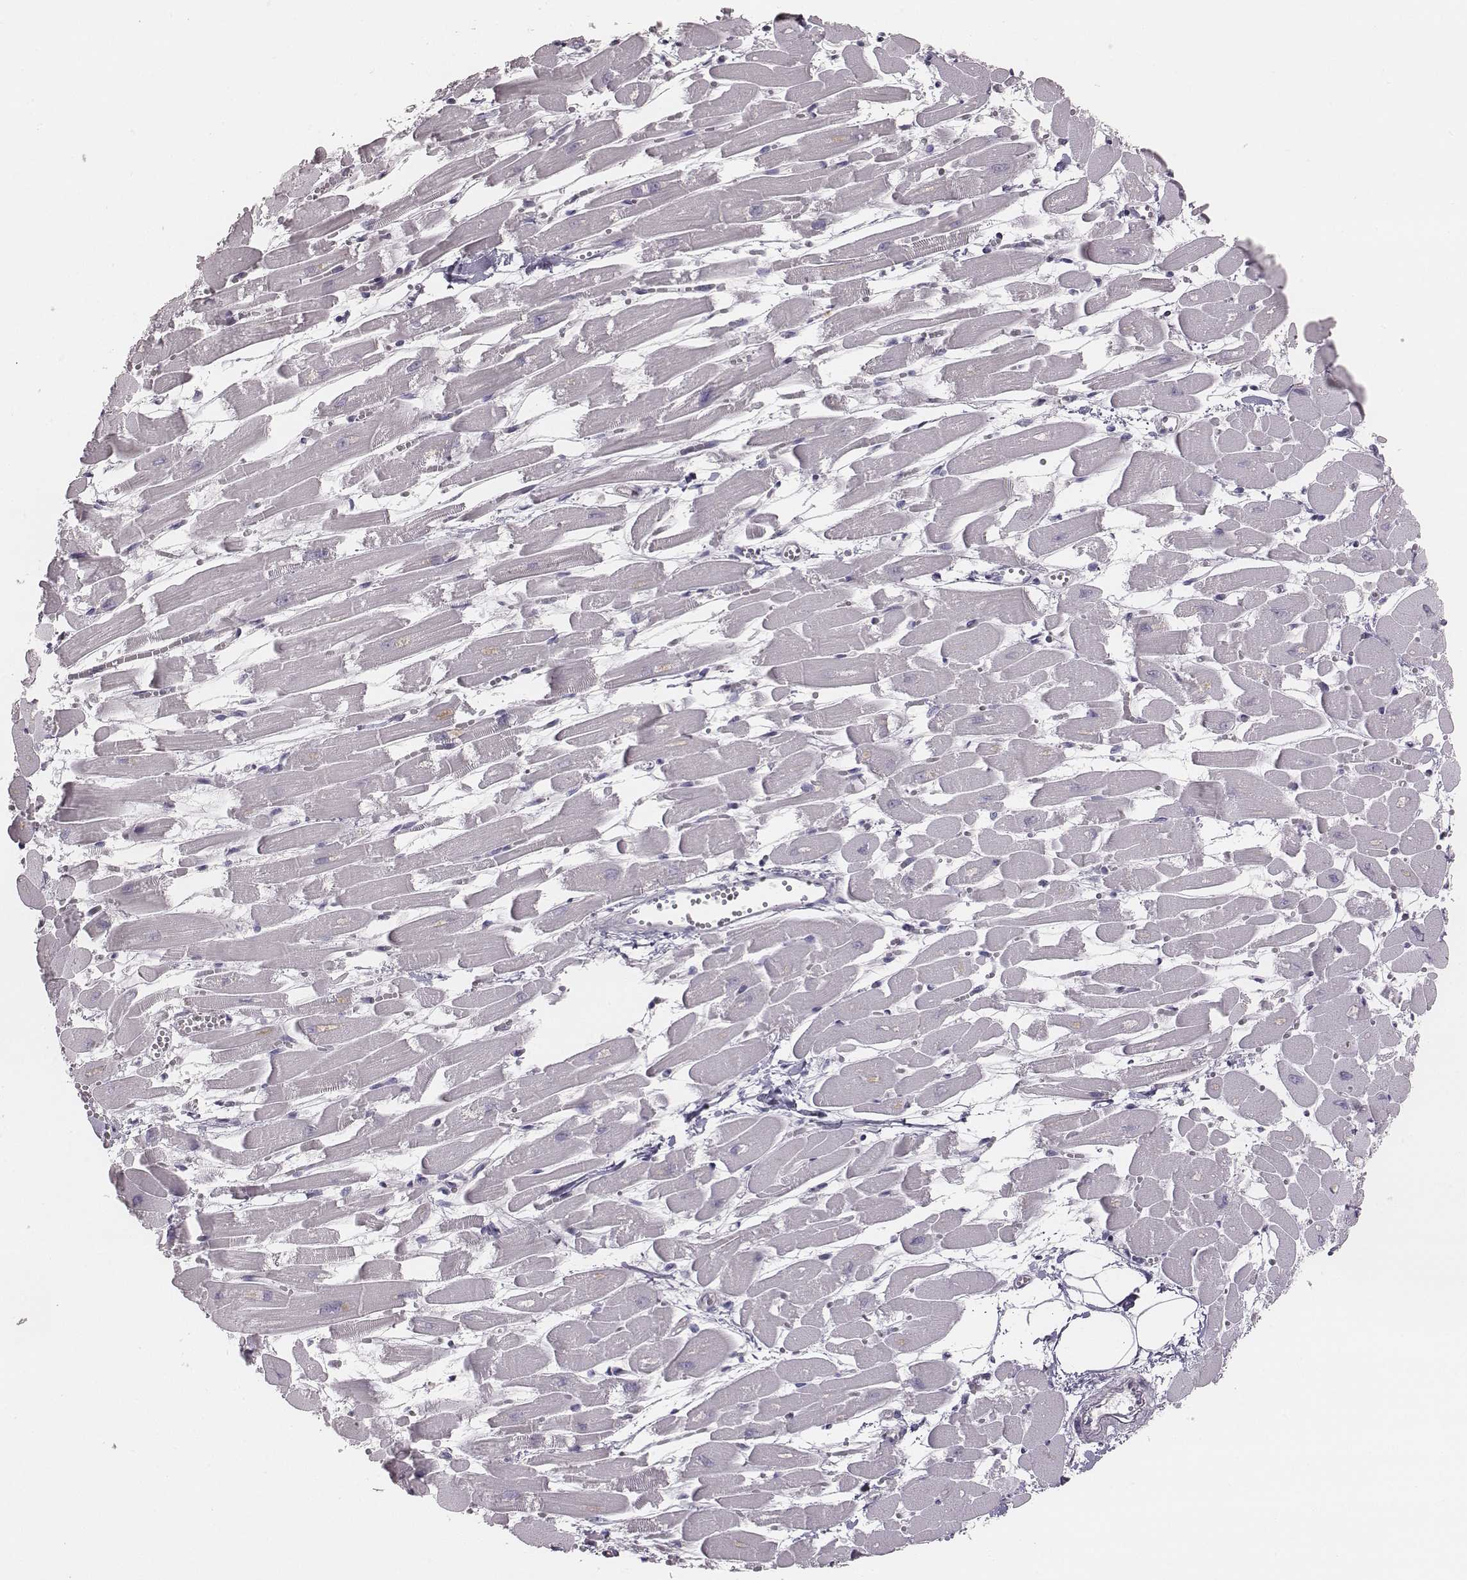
{"staining": {"intensity": "negative", "quantity": "none", "location": "none"}, "tissue": "heart muscle", "cell_type": "Cardiomyocytes", "image_type": "normal", "snomed": [{"axis": "morphology", "description": "Normal tissue, NOS"}, {"axis": "topography", "description": "Heart"}], "caption": "Cardiomyocytes show no significant staining in unremarkable heart muscle. (Brightfield microscopy of DAB immunohistochemistry (IHC) at high magnification).", "gene": "PBK", "patient": {"sex": "female", "age": 52}}